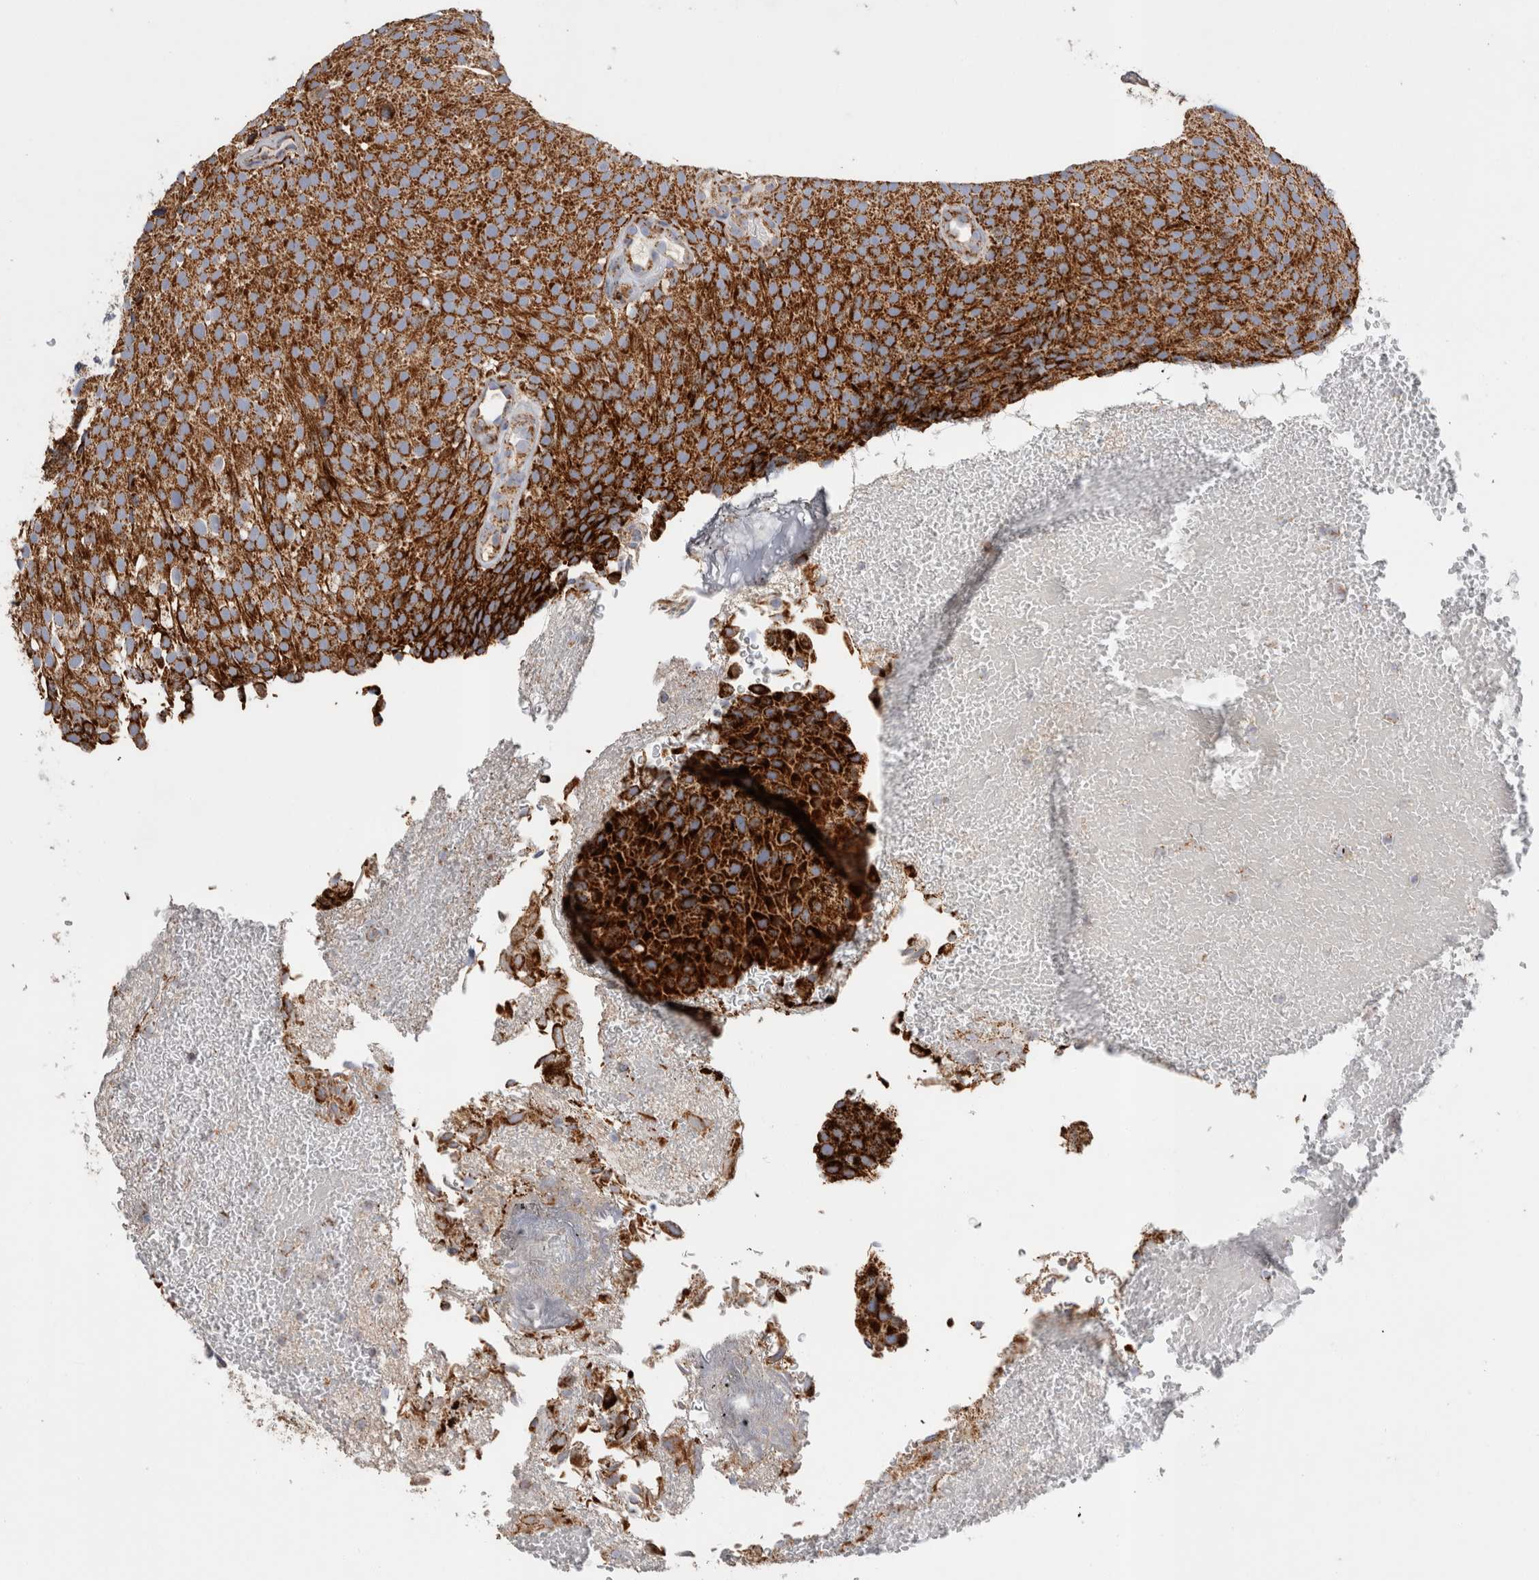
{"staining": {"intensity": "strong", "quantity": ">75%", "location": "cytoplasmic/membranous"}, "tissue": "urothelial cancer", "cell_type": "Tumor cells", "image_type": "cancer", "snomed": [{"axis": "morphology", "description": "Urothelial carcinoma, Low grade"}, {"axis": "topography", "description": "Urinary bladder"}], "caption": "Immunohistochemistry (IHC) micrograph of human low-grade urothelial carcinoma stained for a protein (brown), which displays high levels of strong cytoplasmic/membranous staining in about >75% of tumor cells.", "gene": "IARS2", "patient": {"sex": "male", "age": 78}}